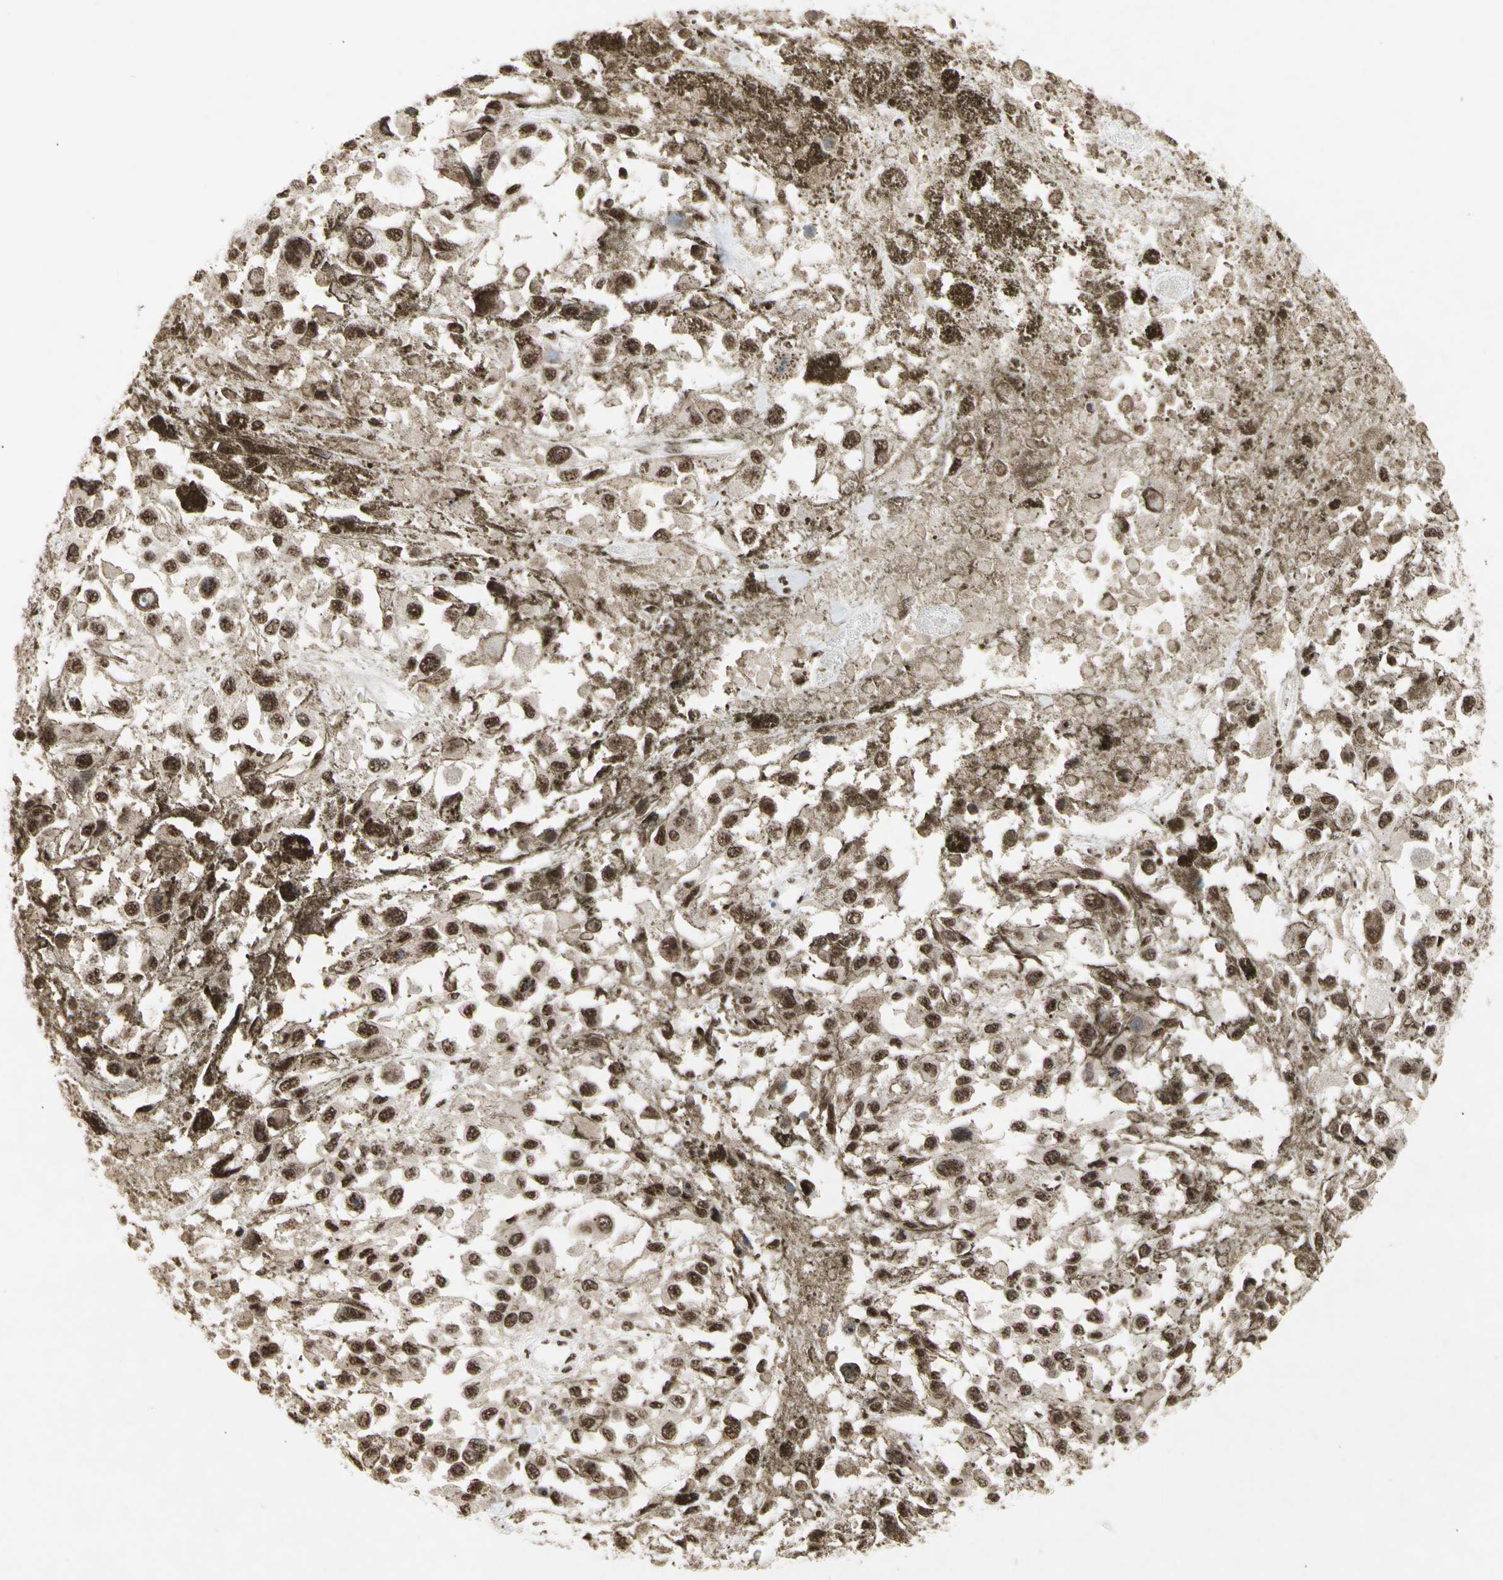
{"staining": {"intensity": "moderate", "quantity": ">75%", "location": "nuclear"}, "tissue": "melanoma", "cell_type": "Tumor cells", "image_type": "cancer", "snomed": [{"axis": "morphology", "description": "Malignant melanoma, Metastatic site"}, {"axis": "topography", "description": "Lymph node"}], "caption": "Immunohistochemistry of human melanoma demonstrates medium levels of moderate nuclear expression in approximately >75% of tumor cells.", "gene": "SFPQ", "patient": {"sex": "male", "age": 59}}